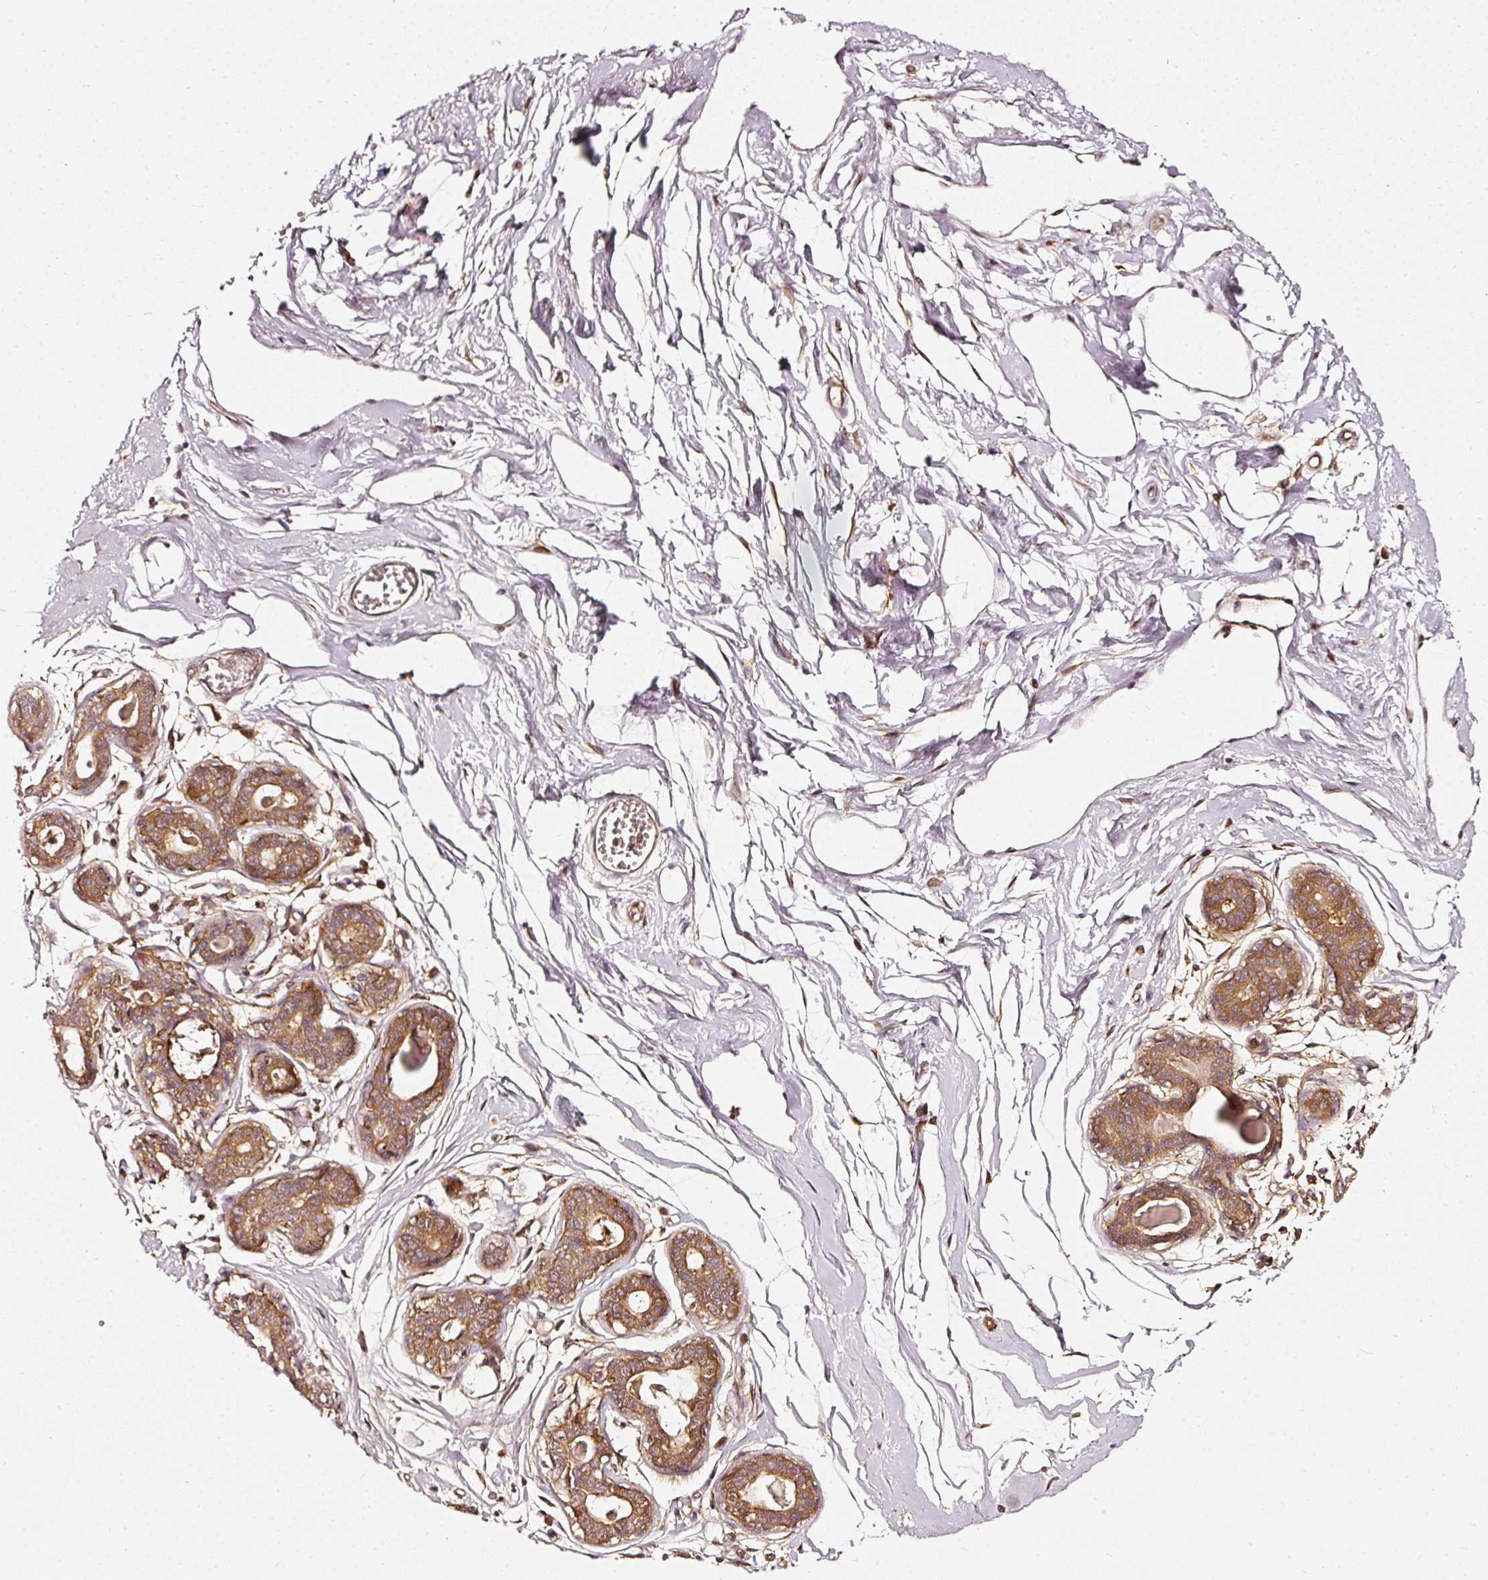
{"staining": {"intensity": "moderate", "quantity": ">75%", "location": "cytoplasmic/membranous"}, "tissue": "breast", "cell_type": "Adipocytes", "image_type": "normal", "snomed": [{"axis": "morphology", "description": "Normal tissue, NOS"}, {"axis": "topography", "description": "Breast"}], "caption": "The image displays immunohistochemical staining of benign breast. There is moderate cytoplasmic/membranous positivity is appreciated in approximately >75% of adipocytes.", "gene": "ASMTL", "patient": {"sex": "female", "age": 45}}